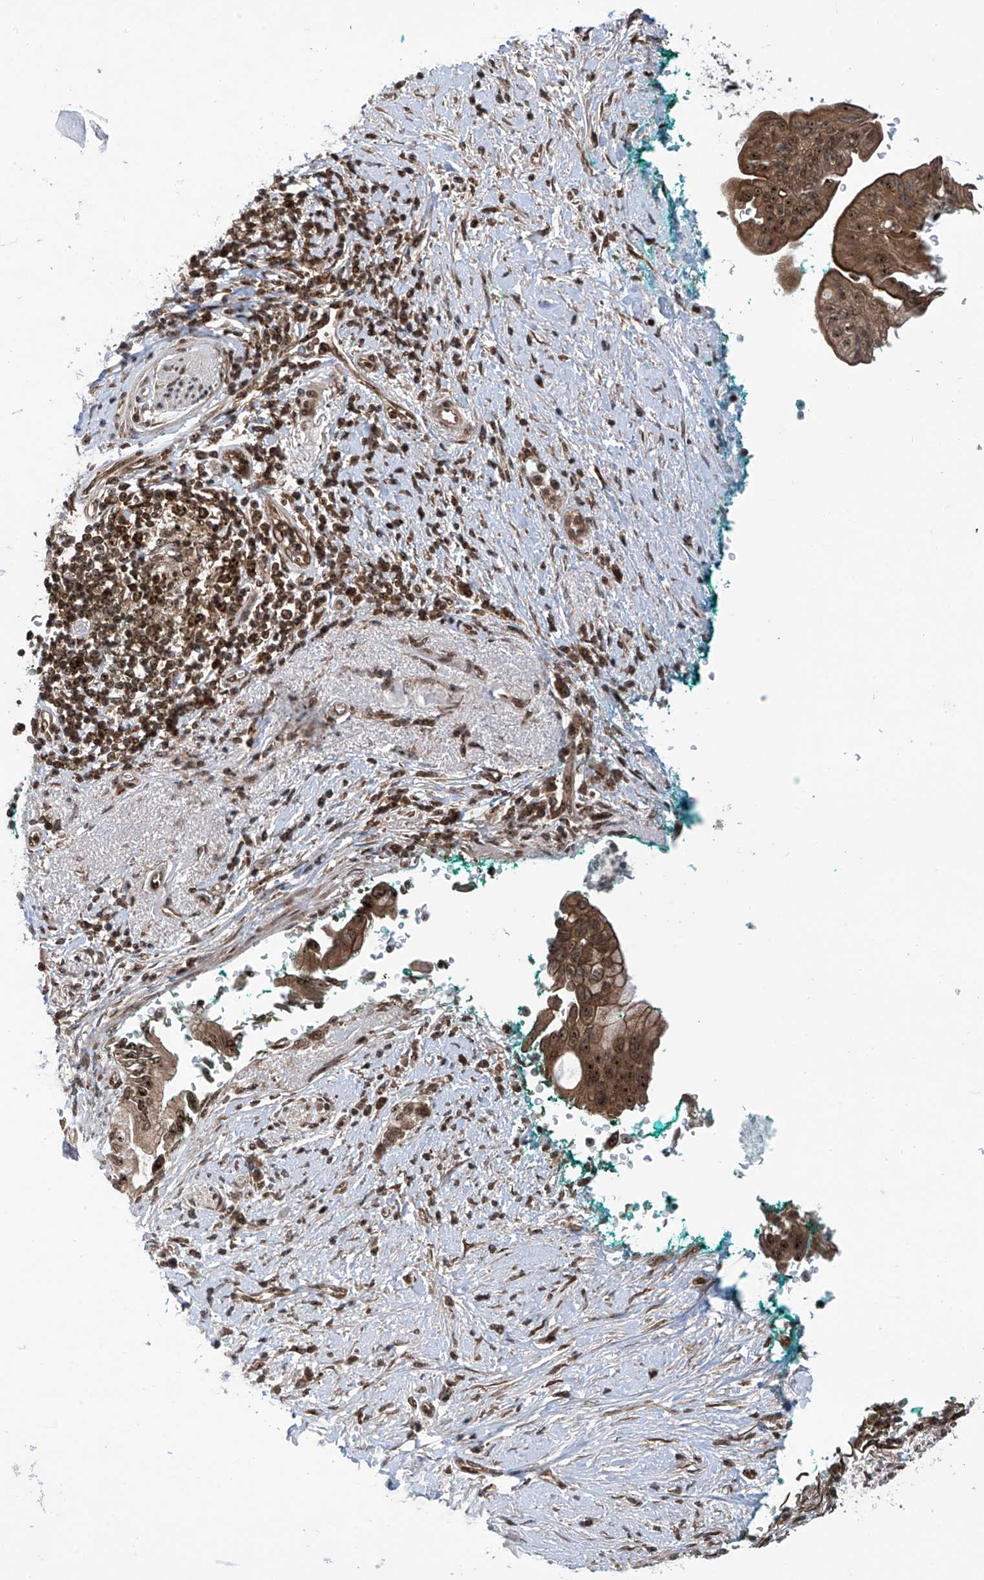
{"staining": {"intensity": "moderate", "quantity": ">75%", "location": "cytoplasmic/membranous,nuclear"}, "tissue": "pancreatic cancer", "cell_type": "Tumor cells", "image_type": "cancer", "snomed": [{"axis": "morphology", "description": "Adenocarcinoma, NOS"}, {"axis": "topography", "description": "Pancreas"}], "caption": "Protein staining of adenocarcinoma (pancreatic) tissue reveals moderate cytoplasmic/membranous and nuclear positivity in about >75% of tumor cells. (IHC, brightfield microscopy, high magnification).", "gene": "C1orf131", "patient": {"sex": "male", "age": 78}}